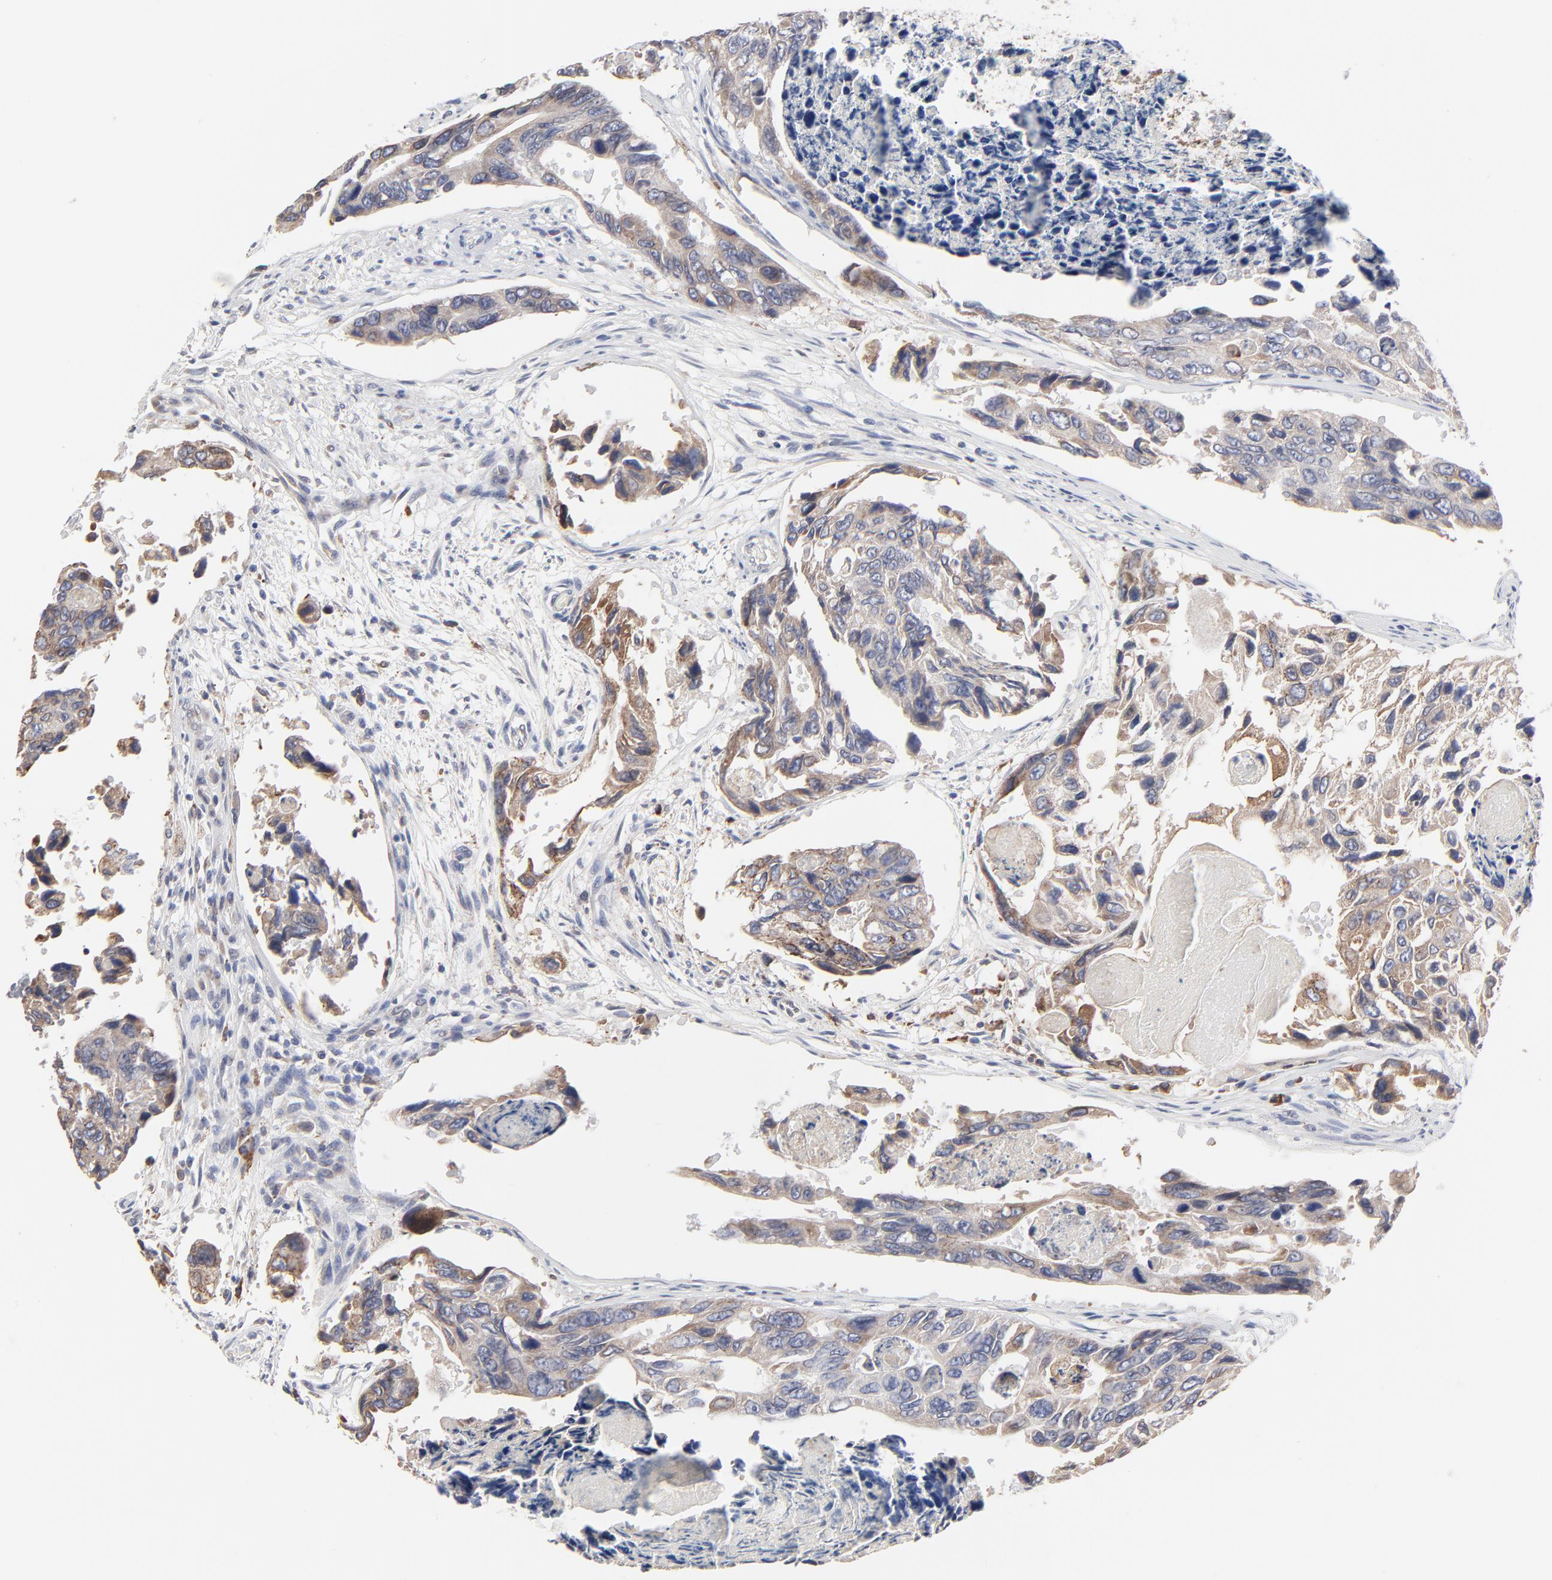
{"staining": {"intensity": "weak", "quantity": ">75%", "location": "cytoplasmic/membranous"}, "tissue": "colorectal cancer", "cell_type": "Tumor cells", "image_type": "cancer", "snomed": [{"axis": "morphology", "description": "Adenocarcinoma, NOS"}, {"axis": "topography", "description": "Colon"}], "caption": "A micrograph showing weak cytoplasmic/membranous positivity in approximately >75% of tumor cells in colorectal cancer, as visualized by brown immunohistochemical staining.", "gene": "TRIM22", "patient": {"sex": "female", "age": 86}}